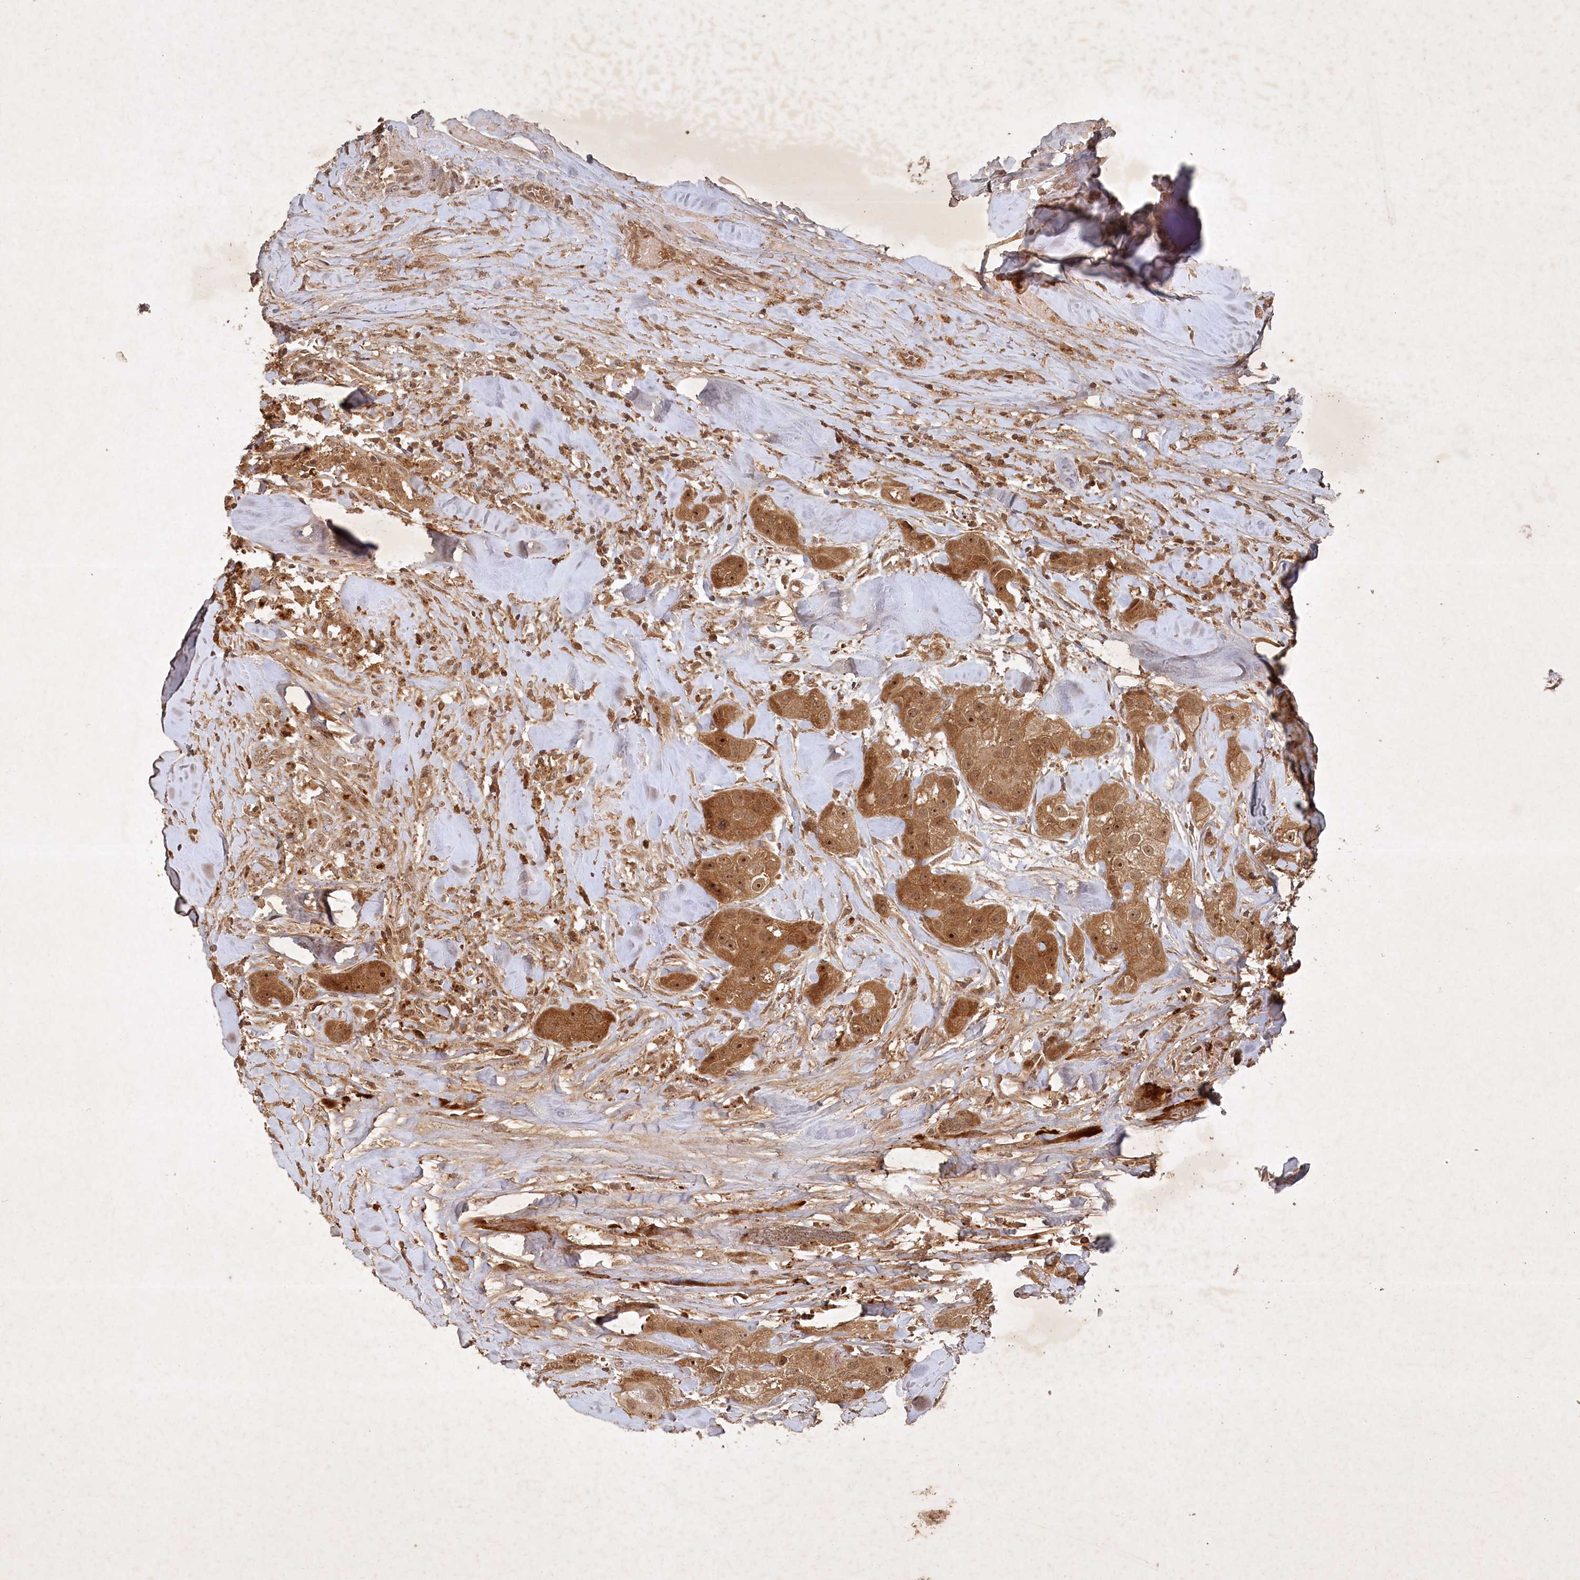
{"staining": {"intensity": "moderate", "quantity": ">75%", "location": "cytoplasmic/membranous,nuclear"}, "tissue": "head and neck cancer", "cell_type": "Tumor cells", "image_type": "cancer", "snomed": [{"axis": "morphology", "description": "Normal tissue, NOS"}, {"axis": "morphology", "description": "Squamous cell carcinoma, NOS"}, {"axis": "topography", "description": "Skeletal muscle"}, {"axis": "topography", "description": "Head-Neck"}], "caption": "The immunohistochemical stain shows moderate cytoplasmic/membranous and nuclear staining in tumor cells of head and neck squamous cell carcinoma tissue.", "gene": "UNC93A", "patient": {"sex": "male", "age": 51}}